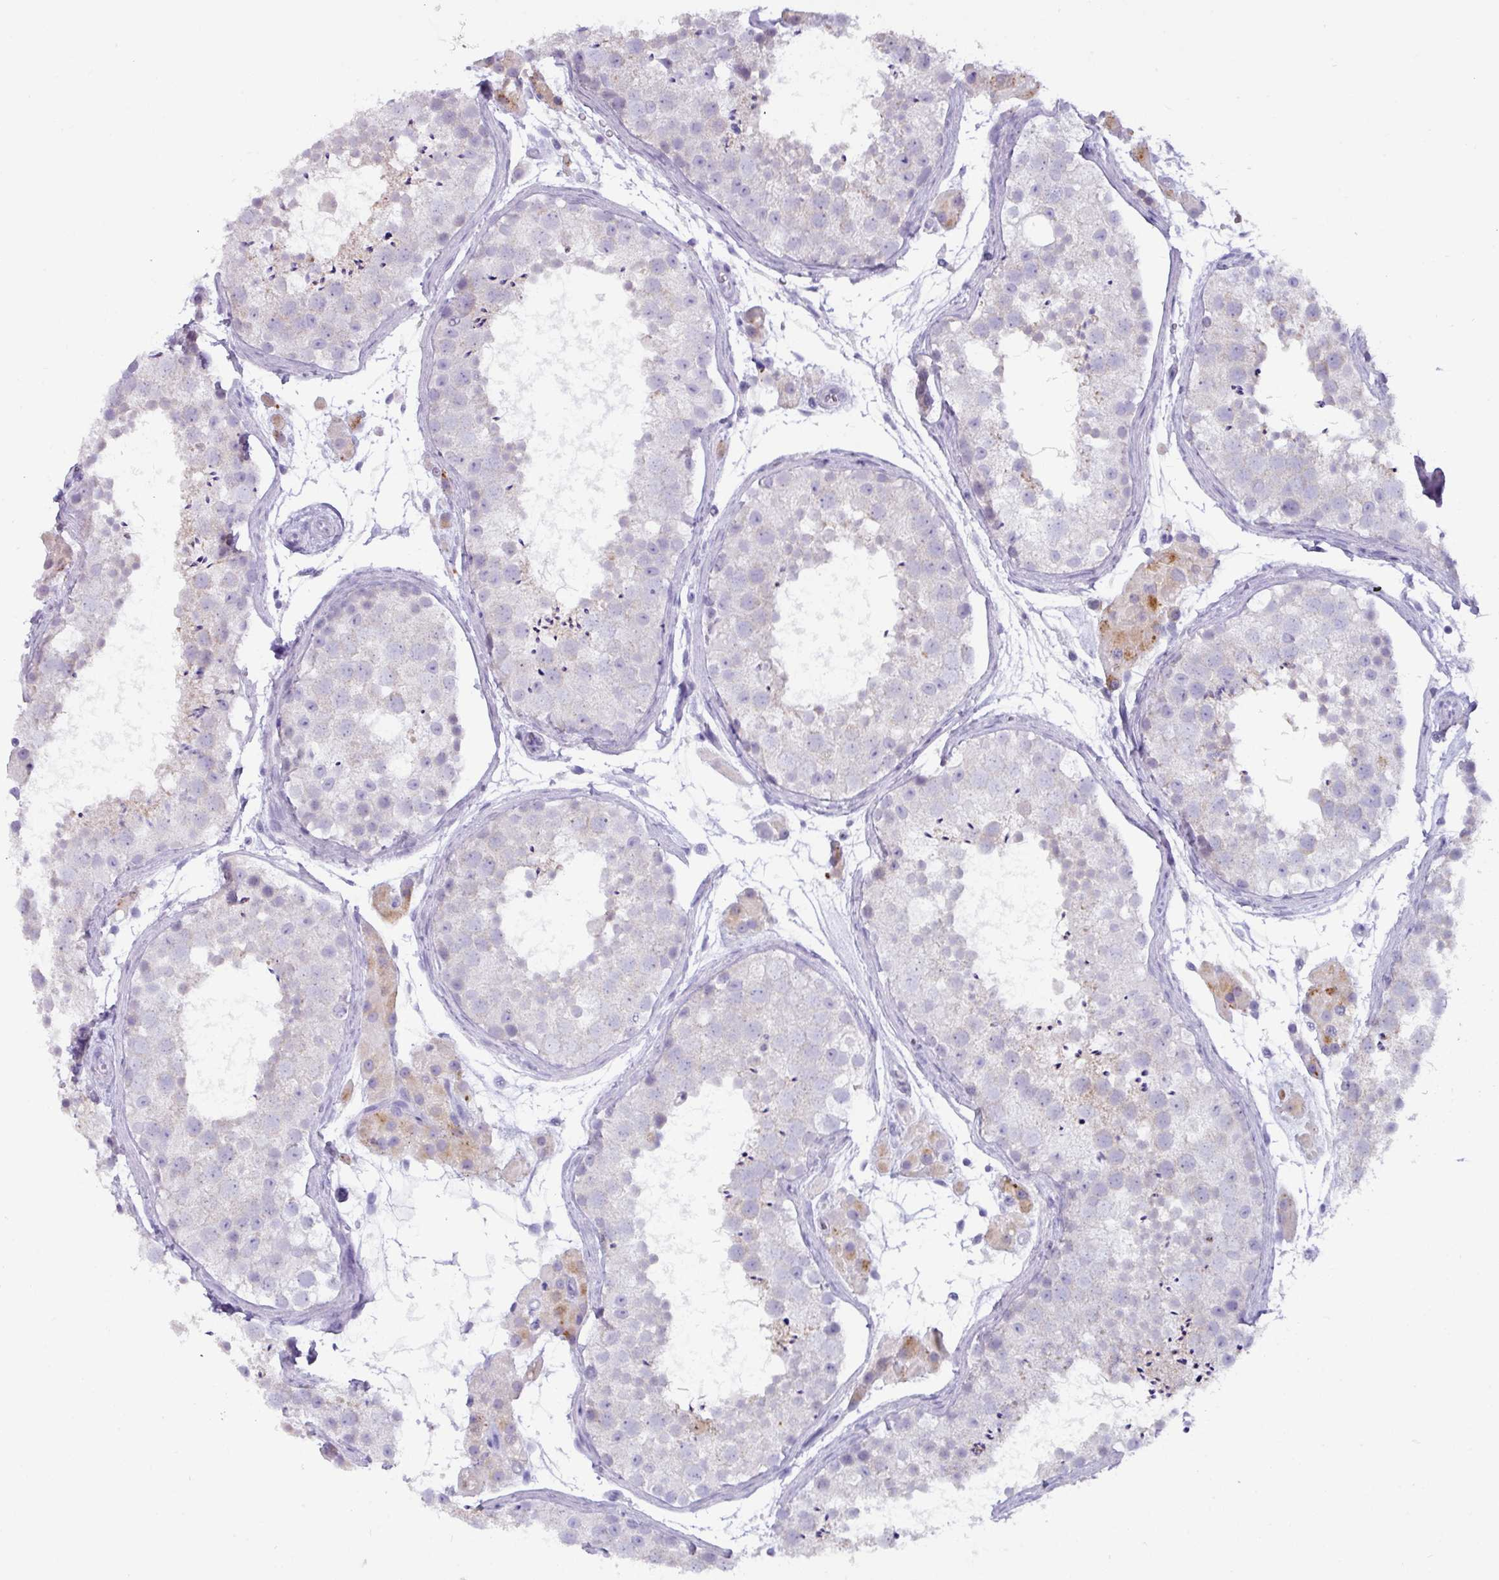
{"staining": {"intensity": "moderate", "quantity": "<25%", "location": "cytoplasmic/membranous"}, "tissue": "testis", "cell_type": "Cells in seminiferous ducts", "image_type": "normal", "snomed": [{"axis": "morphology", "description": "Normal tissue, NOS"}, {"axis": "topography", "description": "Testis"}], "caption": "Cells in seminiferous ducts show low levels of moderate cytoplasmic/membranous staining in about <25% of cells in benign human testis.", "gene": "NCCRP1", "patient": {"sex": "male", "age": 41}}